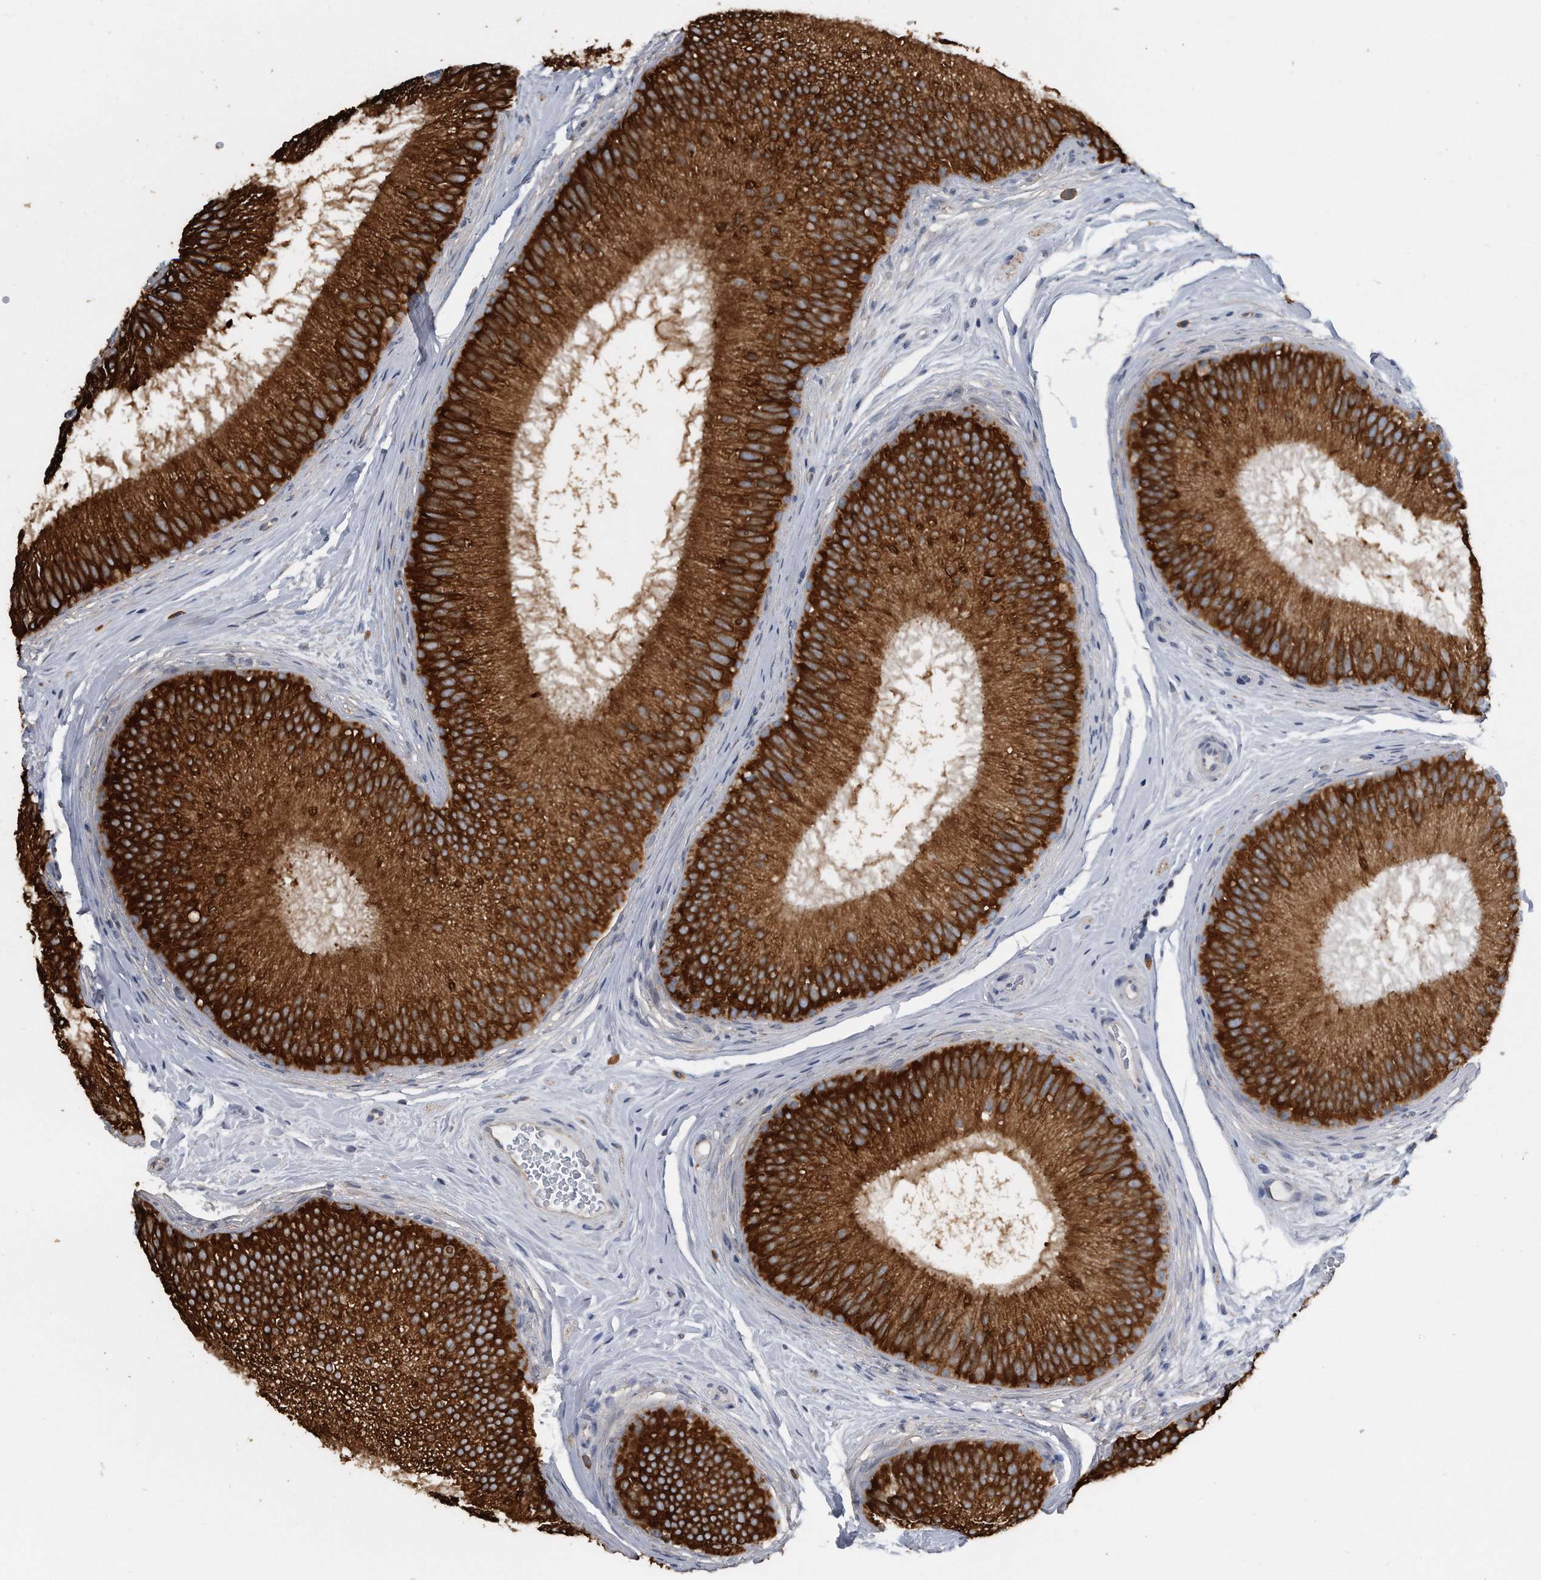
{"staining": {"intensity": "strong", "quantity": ">75%", "location": "cytoplasmic/membranous"}, "tissue": "epididymis", "cell_type": "Glandular cells", "image_type": "normal", "snomed": [{"axis": "morphology", "description": "Normal tissue, NOS"}, {"axis": "topography", "description": "Epididymis"}], "caption": "A high amount of strong cytoplasmic/membranous expression is seen in approximately >75% of glandular cells in normal epididymis.", "gene": "PCLO", "patient": {"sex": "male", "age": 45}}